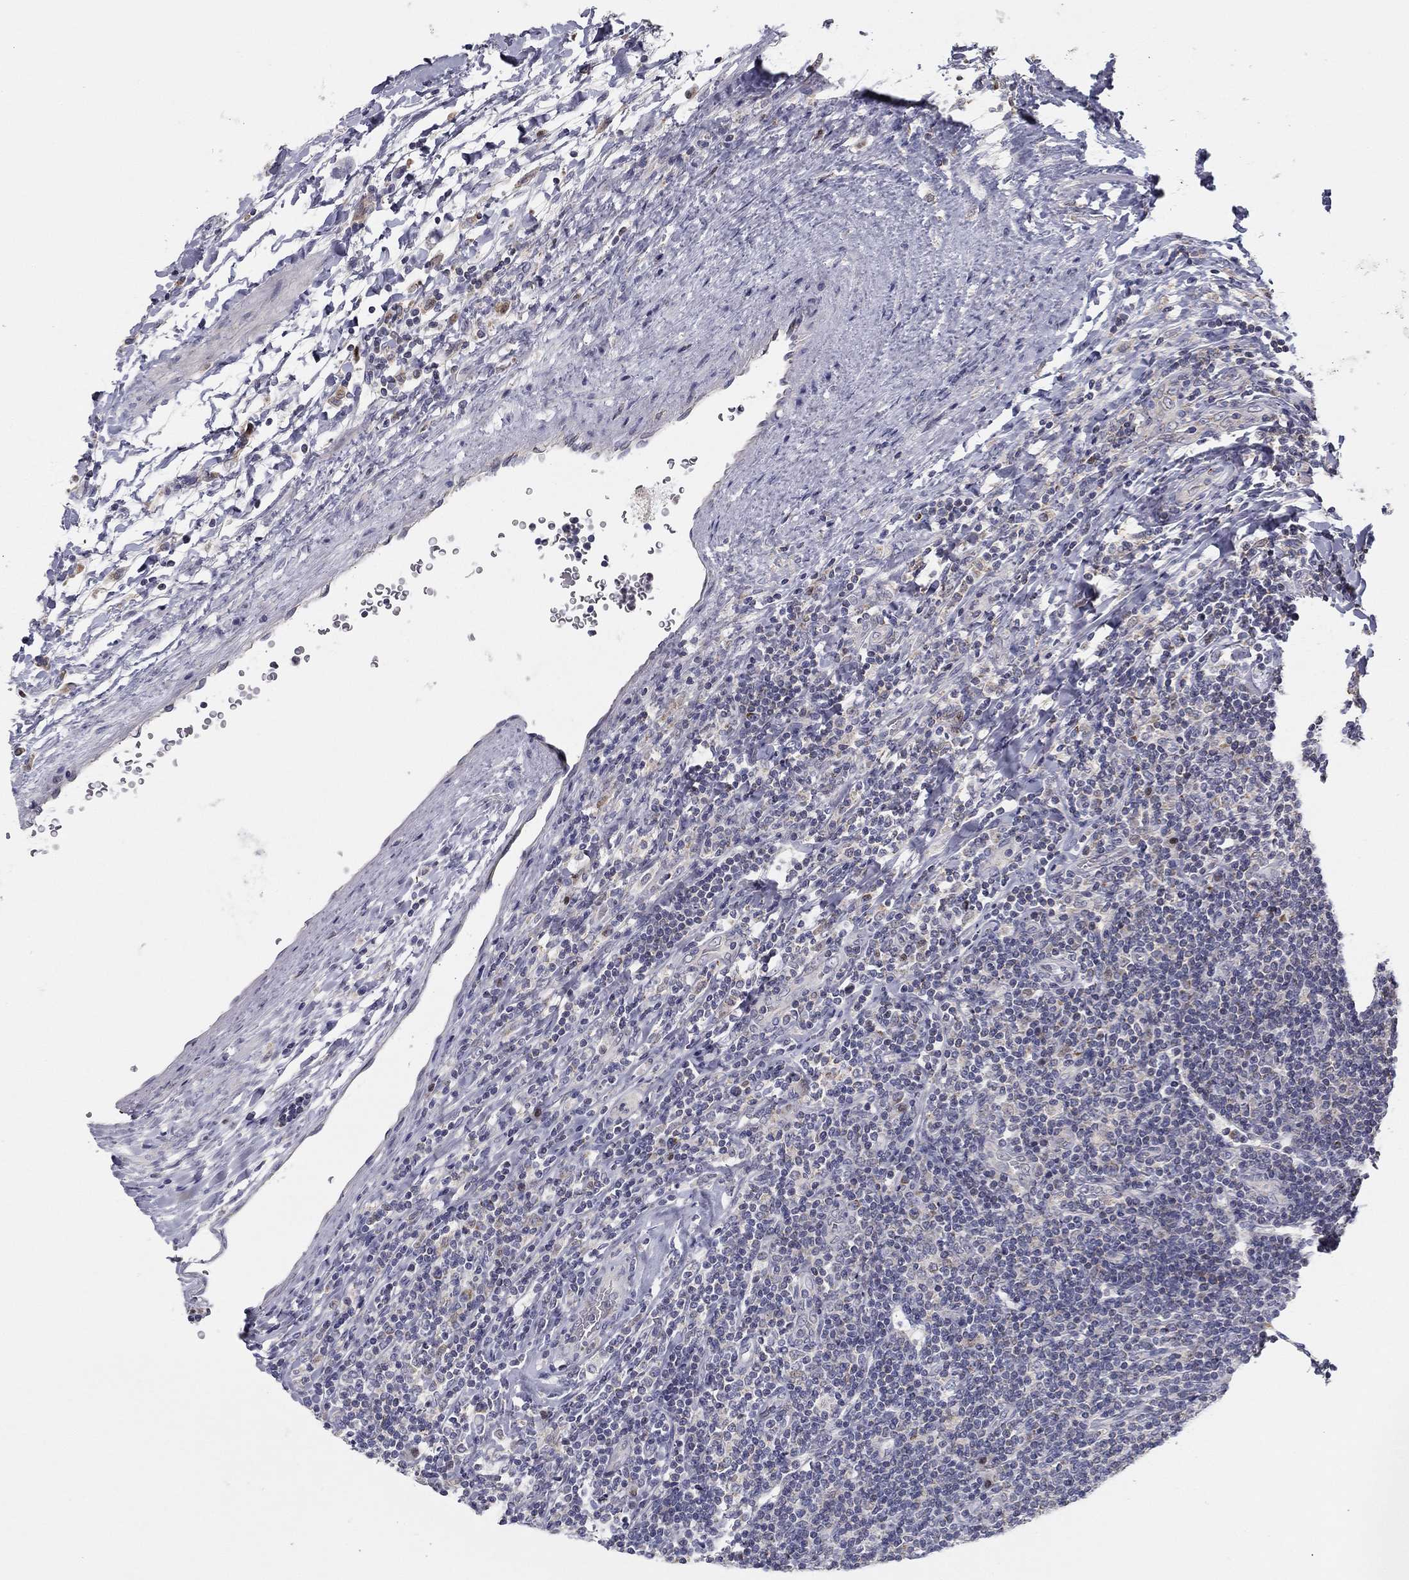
{"staining": {"intensity": "negative", "quantity": "none", "location": "none"}, "tissue": "lymphoma", "cell_type": "Tumor cells", "image_type": "cancer", "snomed": [{"axis": "morphology", "description": "Hodgkin's disease, NOS"}, {"axis": "topography", "description": "Lymph node"}], "caption": "The immunohistochemistry (IHC) histopathology image has no significant expression in tumor cells of Hodgkin's disease tissue.", "gene": "SLC2A9", "patient": {"sex": "male", "age": 40}}